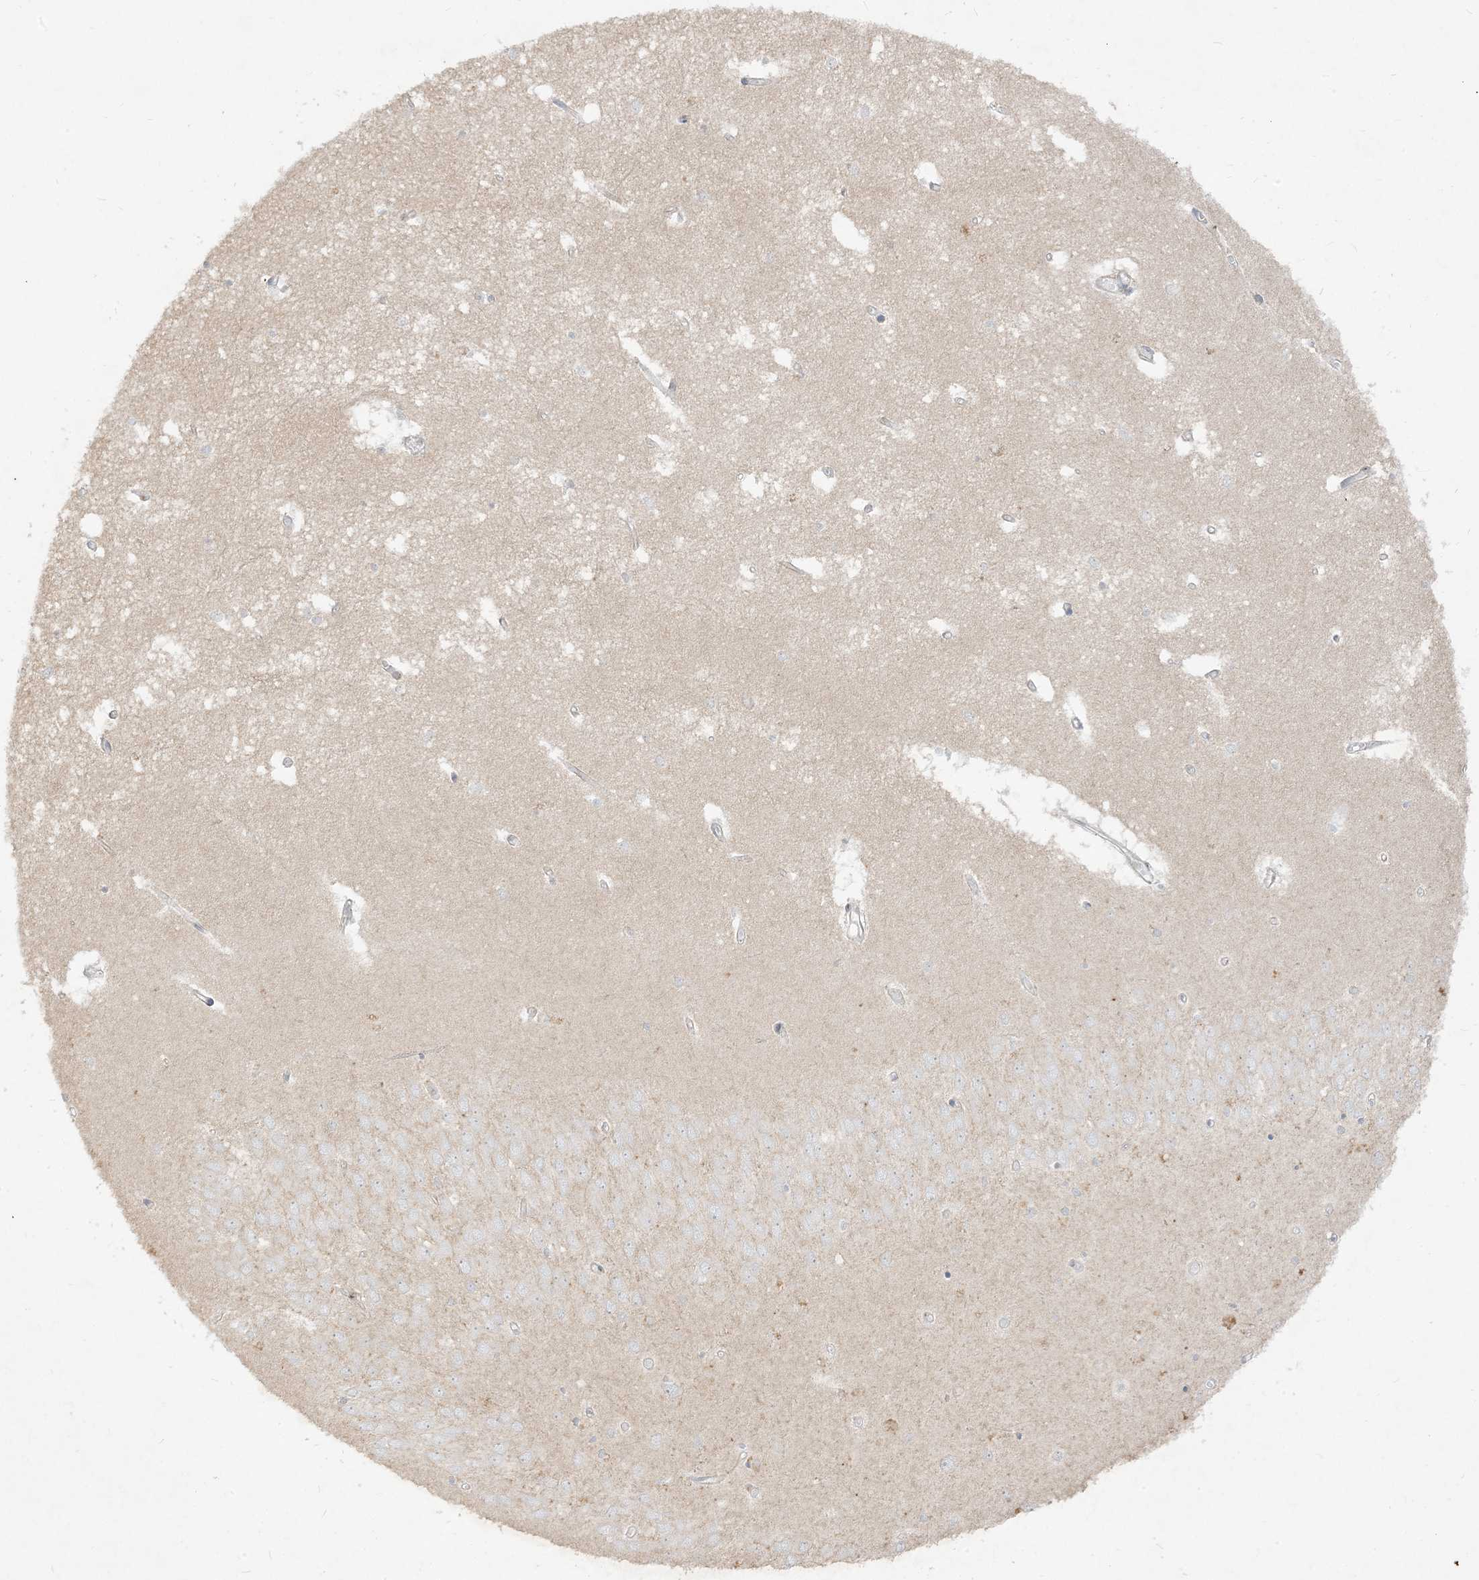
{"staining": {"intensity": "negative", "quantity": "none", "location": "none"}, "tissue": "hippocampus", "cell_type": "Glial cells", "image_type": "normal", "snomed": [{"axis": "morphology", "description": "Normal tissue, NOS"}, {"axis": "topography", "description": "Hippocampus"}], "caption": "Image shows no protein staining in glial cells of normal hippocampus.", "gene": "LOXL3", "patient": {"sex": "male", "age": 70}}